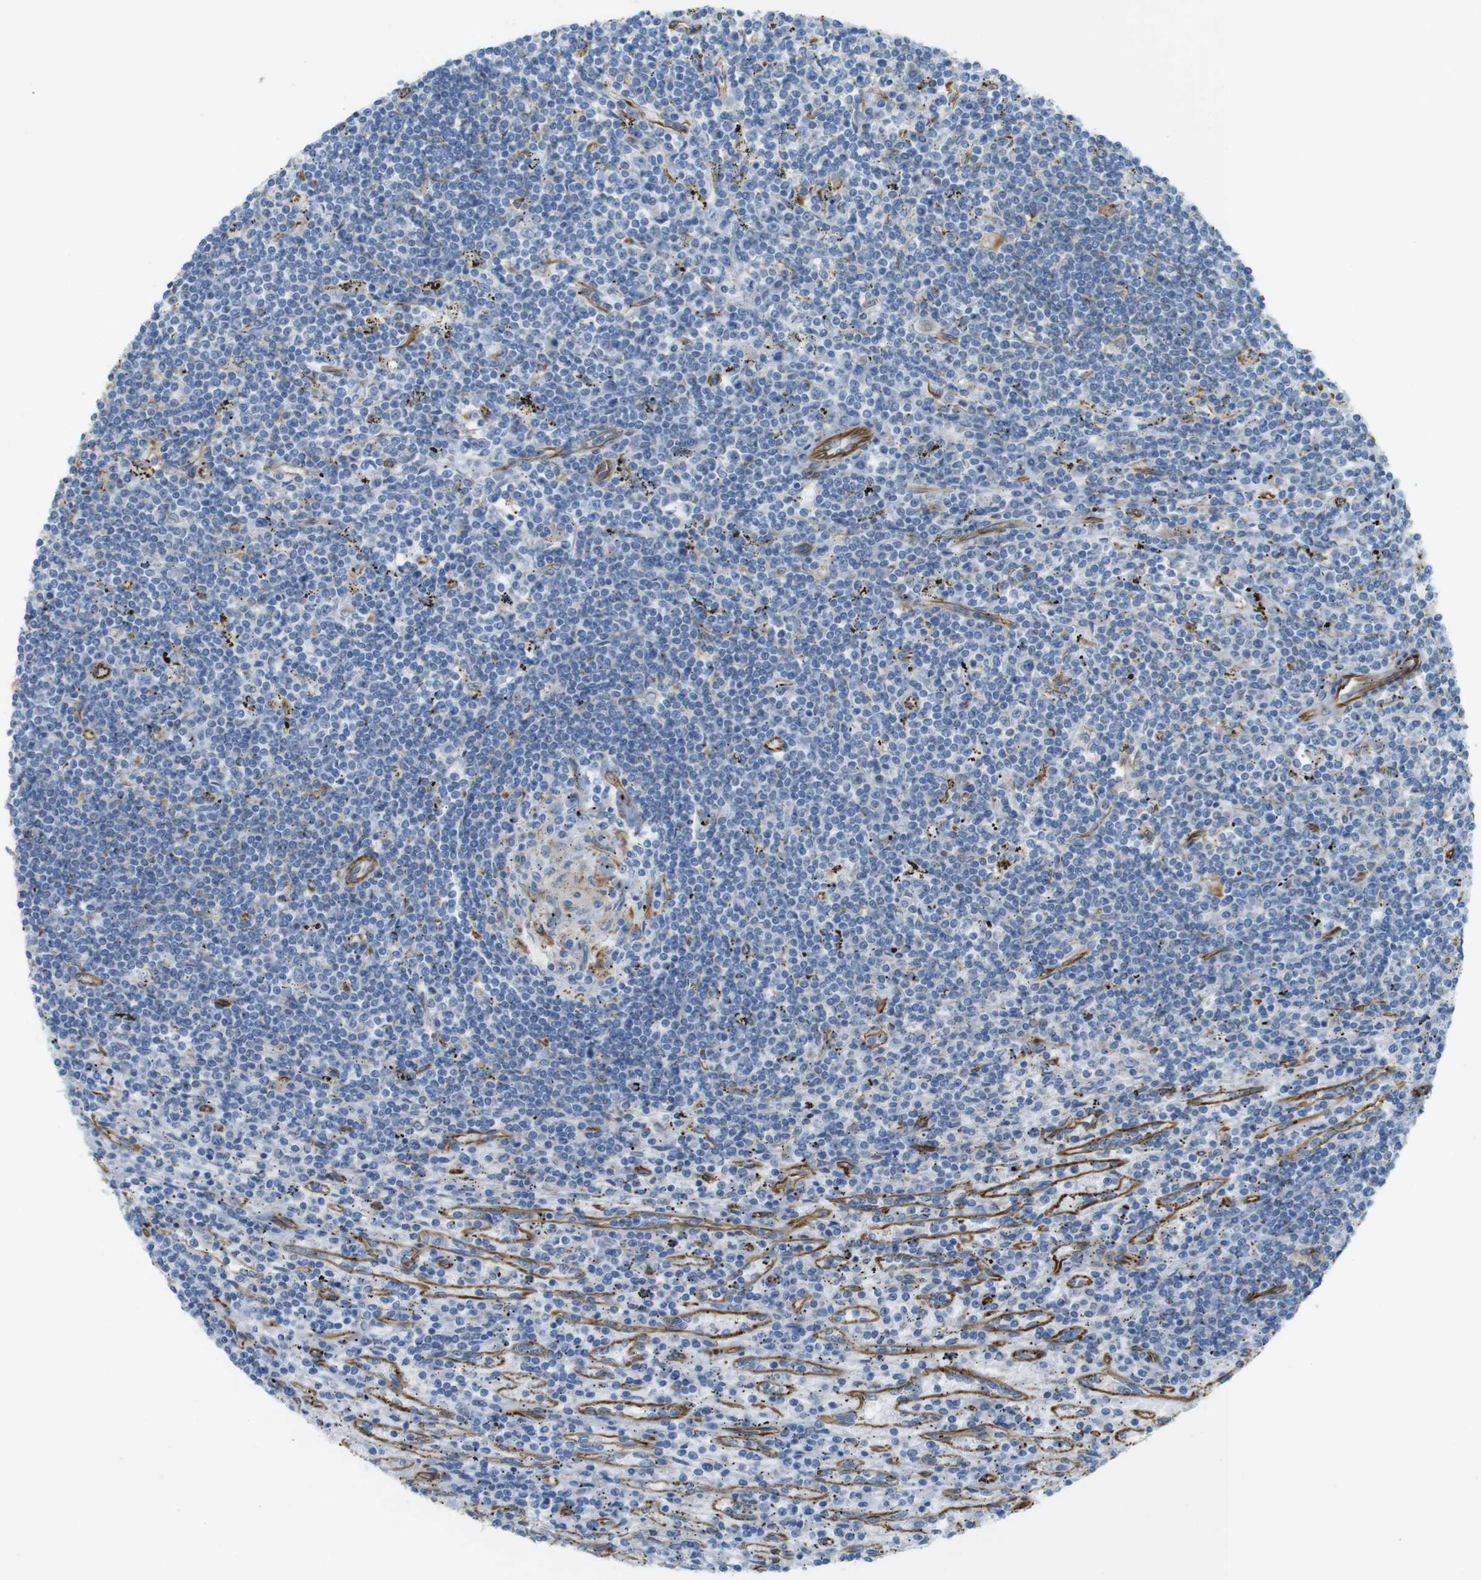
{"staining": {"intensity": "negative", "quantity": "none", "location": "none"}, "tissue": "lymphoma", "cell_type": "Tumor cells", "image_type": "cancer", "snomed": [{"axis": "morphology", "description": "Malignant lymphoma, non-Hodgkin's type, Low grade"}, {"axis": "topography", "description": "Spleen"}], "caption": "Immunohistochemical staining of human malignant lymphoma, non-Hodgkin's type (low-grade) demonstrates no significant staining in tumor cells.", "gene": "MS4A10", "patient": {"sex": "male", "age": 76}}